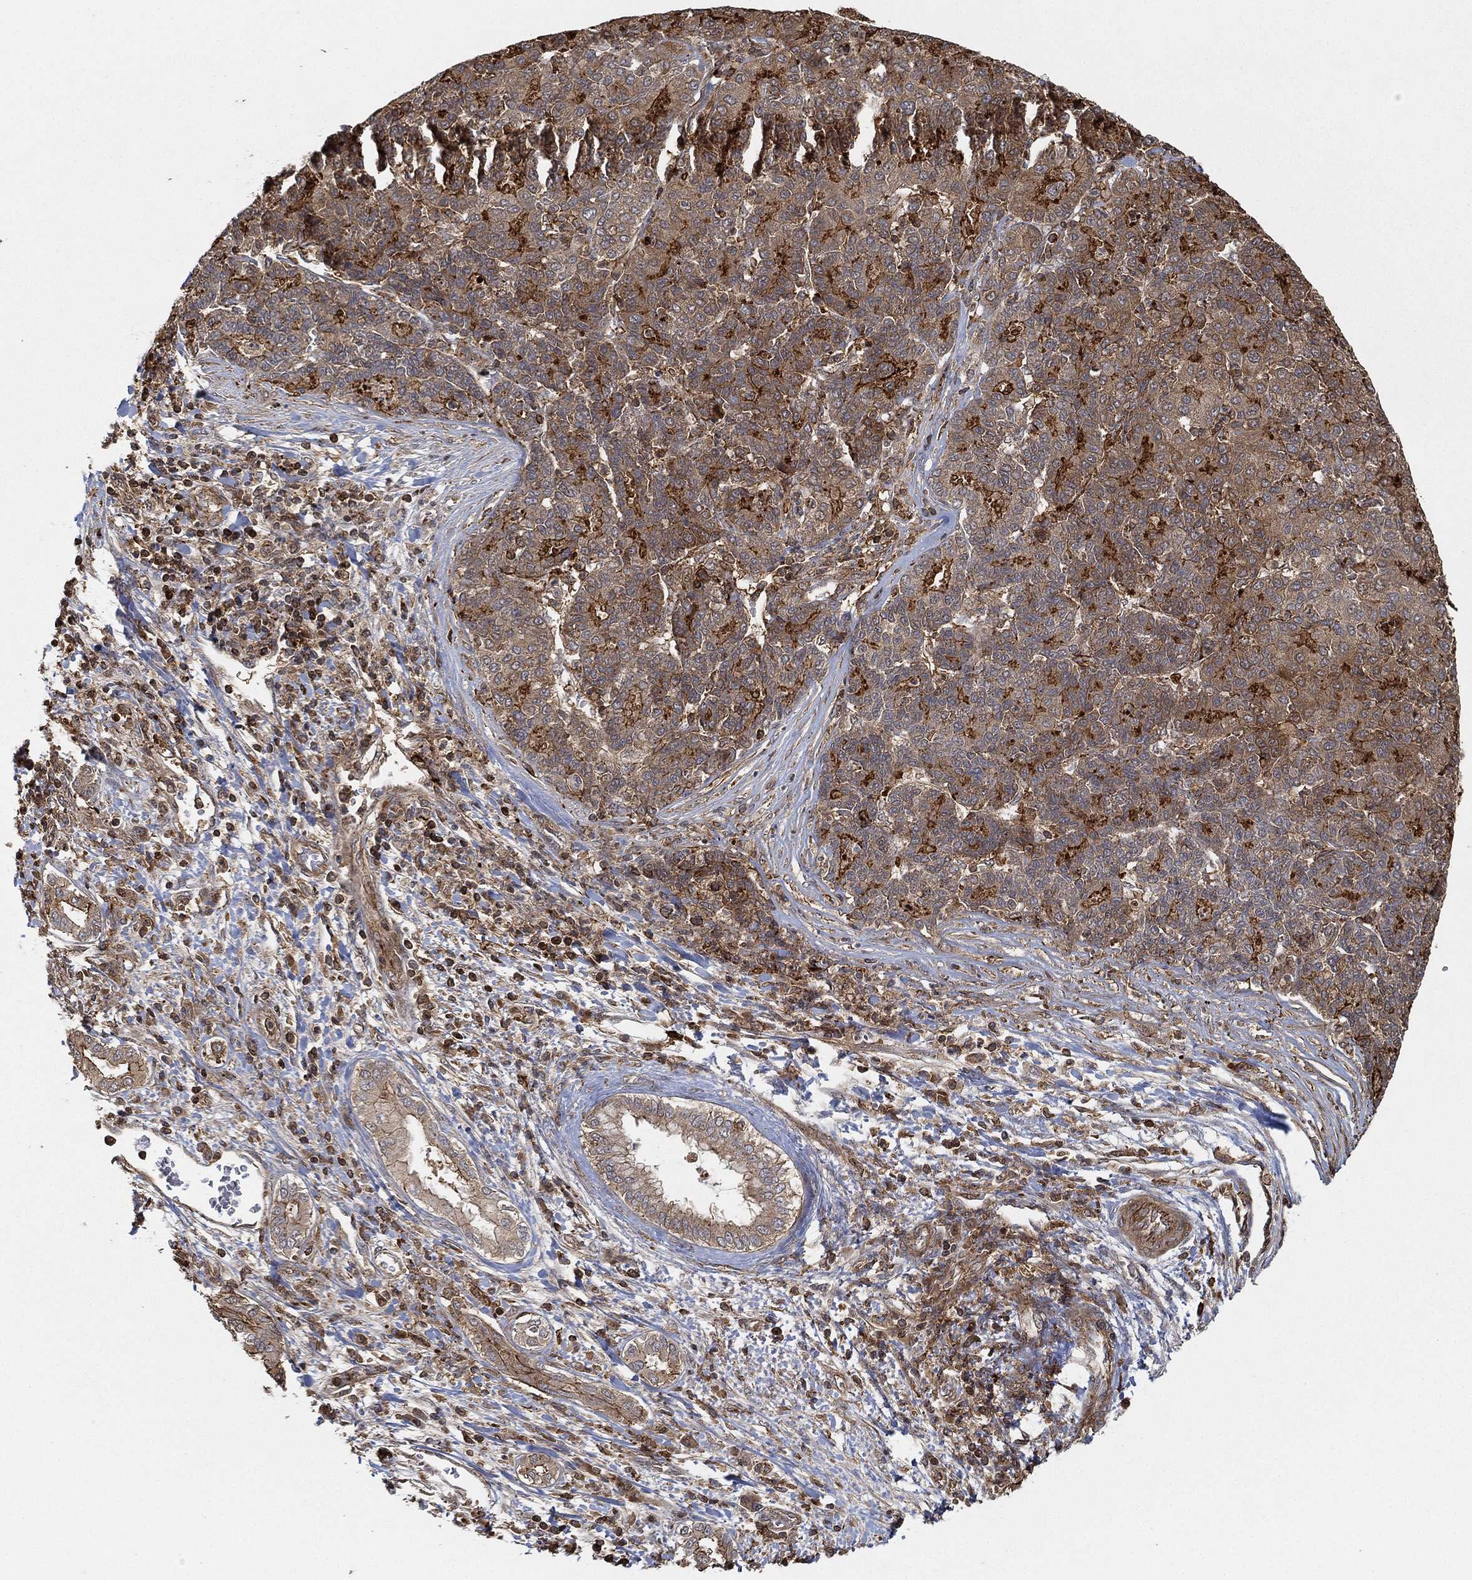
{"staining": {"intensity": "moderate", "quantity": "25%-75%", "location": "cytoplasmic/membranous"}, "tissue": "liver cancer", "cell_type": "Tumor cells", "image_type": "cancer", "snomed": [{"axis": "morphology", "description": "Carcinoma, Hepatocellular, NOS"}, {"axis": "topography", "description": "Liver"}], "caption": "Approximately 25%-75% of tumor cells in liver cancer display moderate cytoplasmic/membranous protein positivity as visualized by brown immunohistochemical staining.", "gene": "TPT1", "patient": {"sex": "male", "age": 65}}